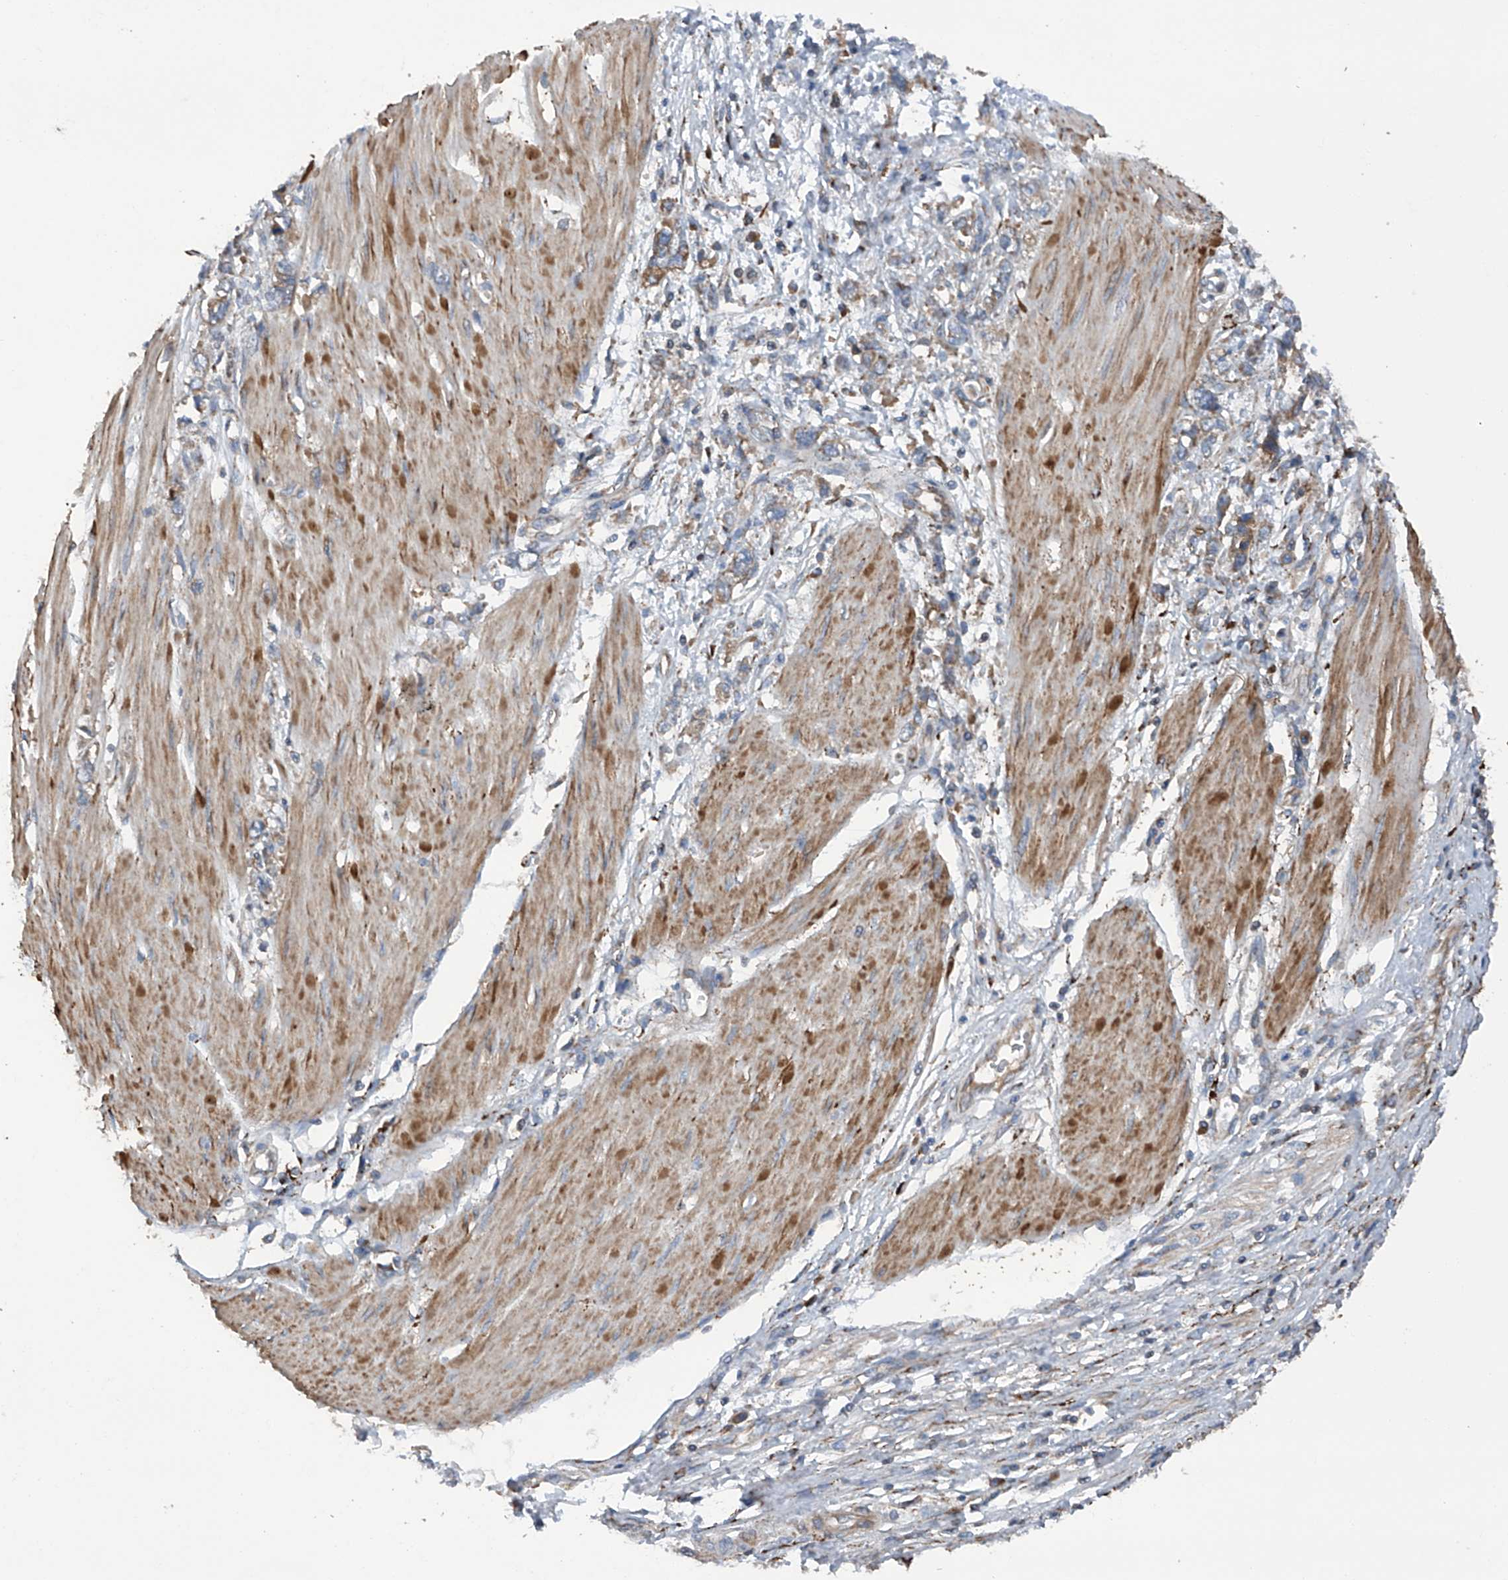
{"staining": {"intensity": "weak", "quantity": ">75%", "location": "cytoplasmic/membranous"}, "tissue": "stomach cancer", "cell_type": "Tumor cells", "image_type": "cancer", "snomed": [{"axis": "morphology", "description": "Adenocarcinoma, NOS"}, {"axis": "topography", "description": "Stomach"}], "caption": "Tumor cells reveal low levels of weak cytoplasmic/membranous positivity in approximately >75% of cells in stomach adenocarcinoma.", "gene": "ASCC3", "patient": {"sex": "female", "age": 76}}